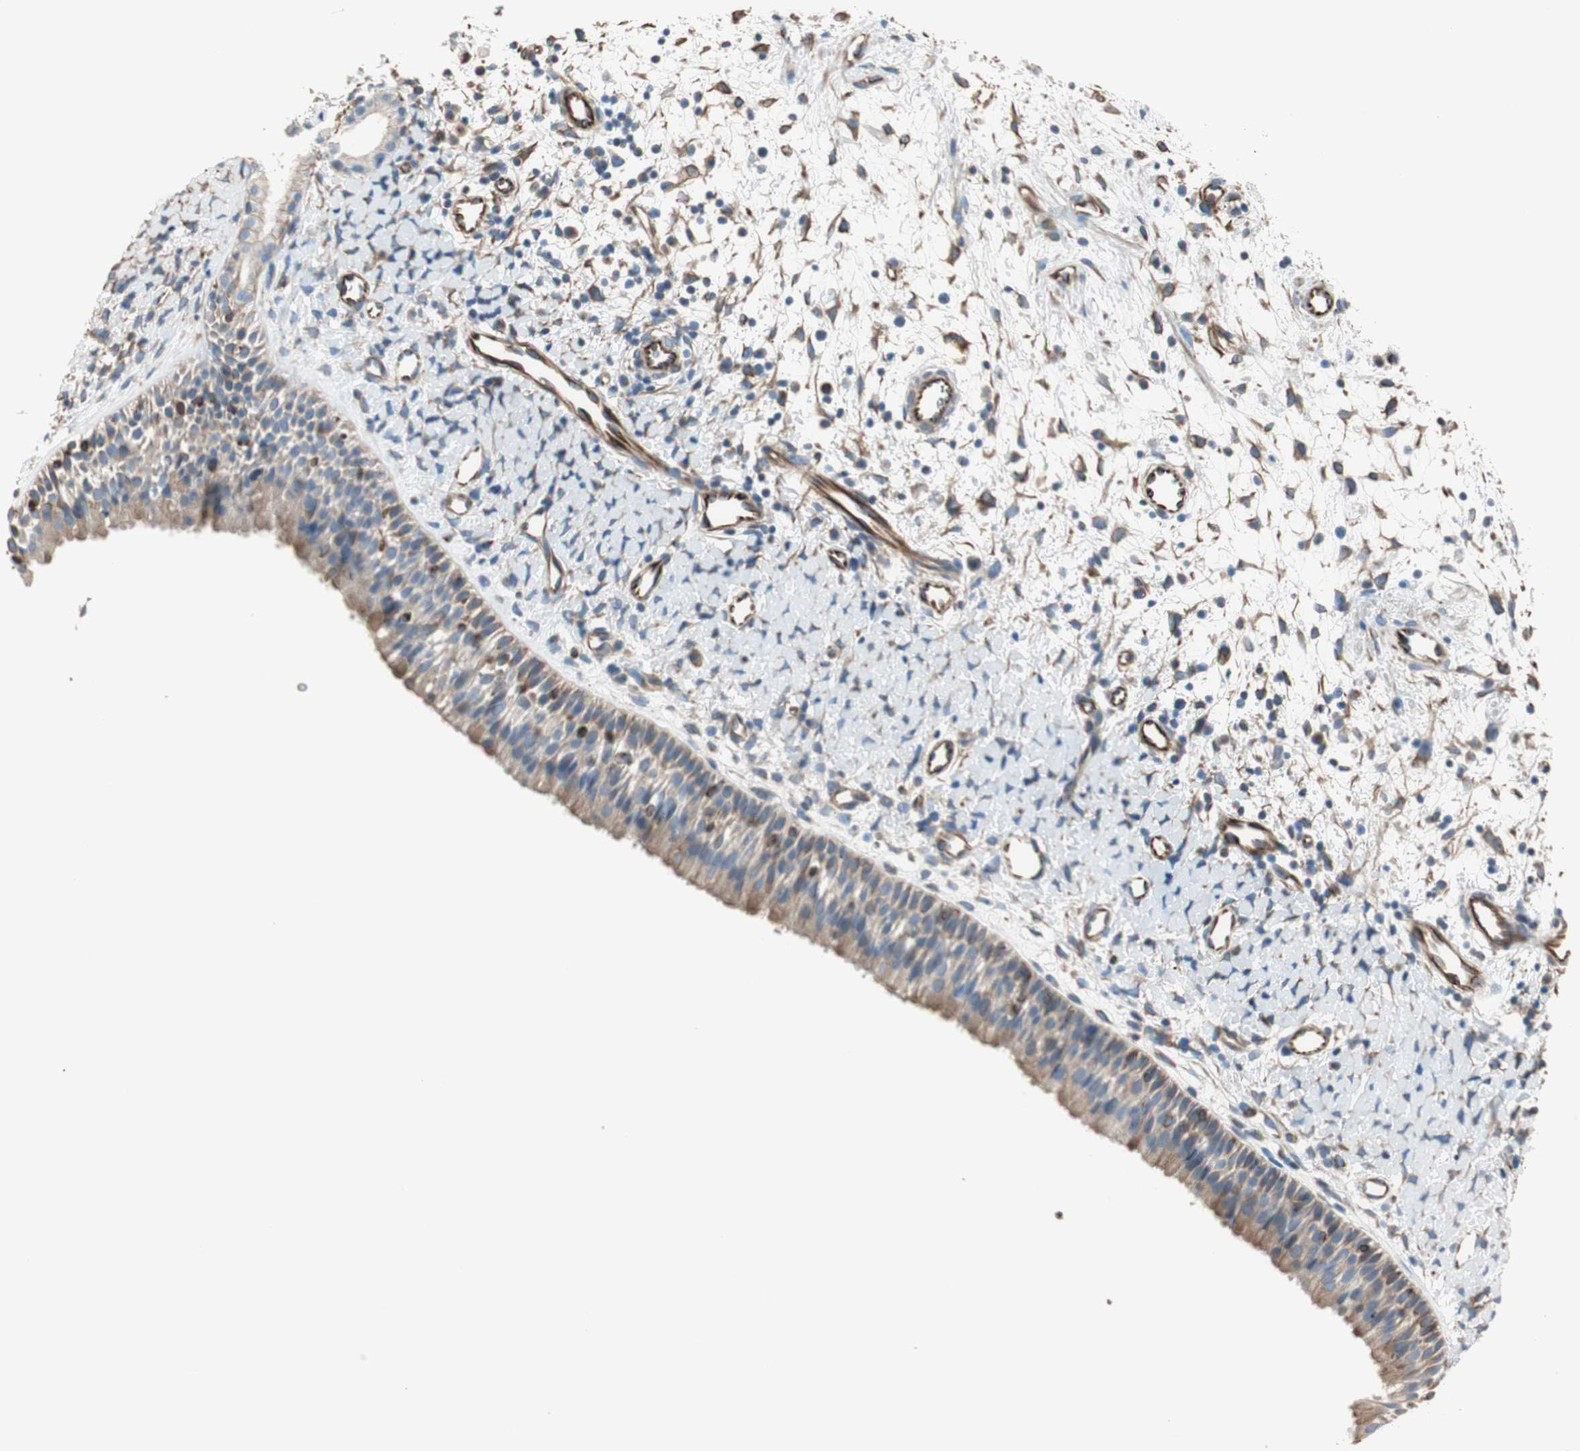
{"staining": {"intensity": "moderate", "quantity": ">75%", "location": "cytoplasmic/membranous"}, "tissue": "nasopharynx", "cell_type": "Respiratory epithelial cells", "image_type": "normal", "snomed": [{"axis": "morphology", "description": "Normal tissue, NOS"}, {"axis": "topography", "description": "Nasopharynx"}], "caption": "Respiratory epithelial cells display medium levels of moderate cytoplasmic/membranous staining in approximately >75% of cells in unremarkable nasopharynx.", "gene": "SRCIN1", "patient": {"sex": "male", "age": 22}}